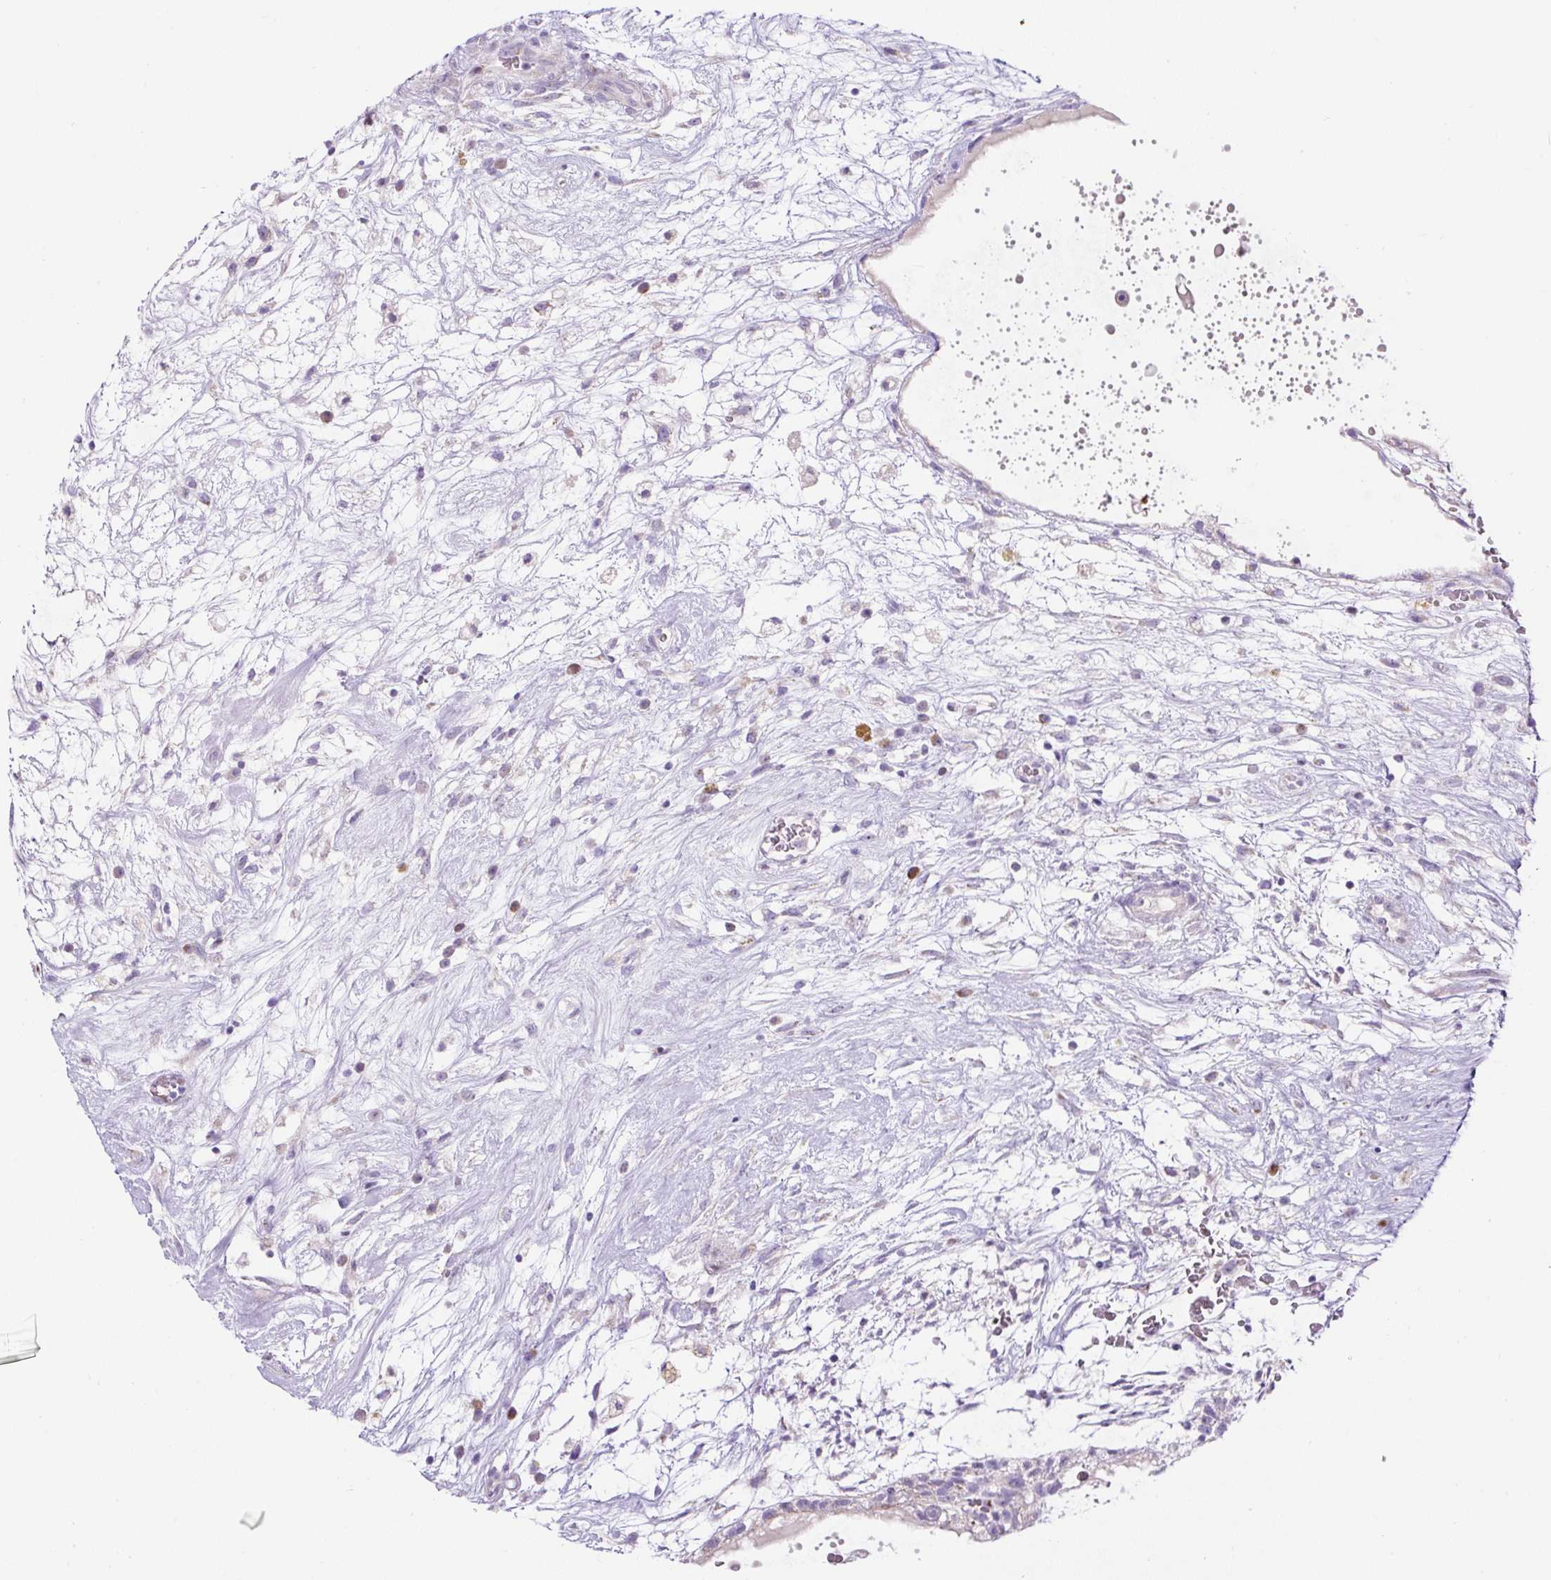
{"staining": {"intensity": "negative", "quantity": "none", "location": "none"}, "tissue": "testis cancer", "cell_type": "Tumor cells", "image_type": "cancer", "snomed": [{"axis": "morphology", "description": "Carcinoma, Embryonal, NOS"}, {"axis": "topography", "description": "Testis"}], "caption": "A histopathology image of human testis cancer is negative for staining in tumor cells. (Immunohistochemistry, brightfield microscopy, high magnification).", "gene": "ZNF596", "patient": {"sex": "male", "age": 32}}